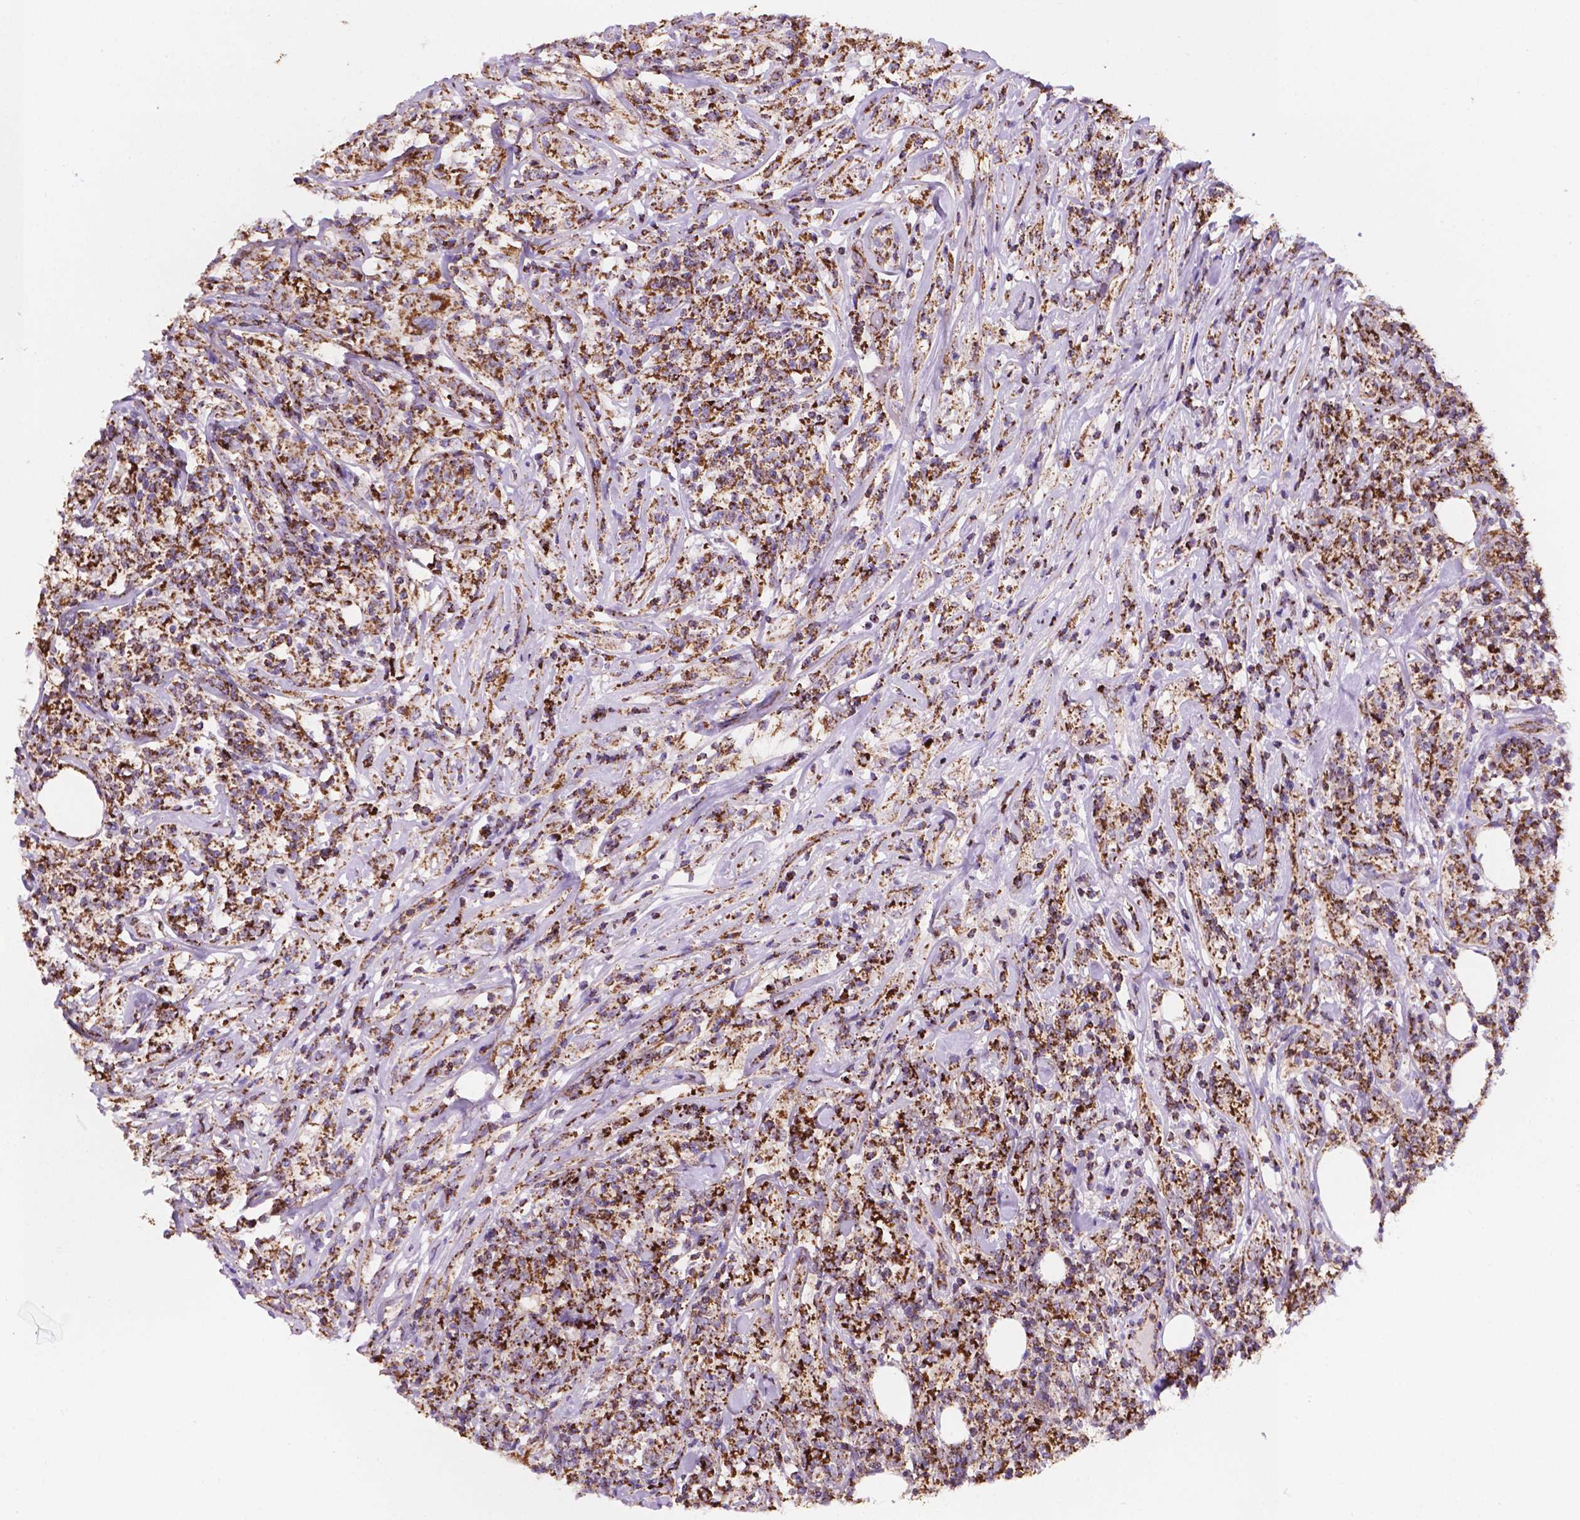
{"staining": {"intensity": "strong", "quantity": ">75%", "location": "cytoplasmic/membranous"}, "tissue": "lymphoma", "cell_type": "Tumor cells", "image_type": "cancer", "snomed": [{"axis": "morphology", "description": "Malignant lymphoma, non-Hodgkin's type, High grade"}, {"axis": "topography", "description": "Lymph node"}], "caption": "A high-resolution image shows immunohistochemistry staining of lymphoma, which demonstrates strong cytoplasmic/membranous staining in approximately >75% of tumor cells.", "gene": "HSPD1", "patient": {"sex": "female", "age": 84}}